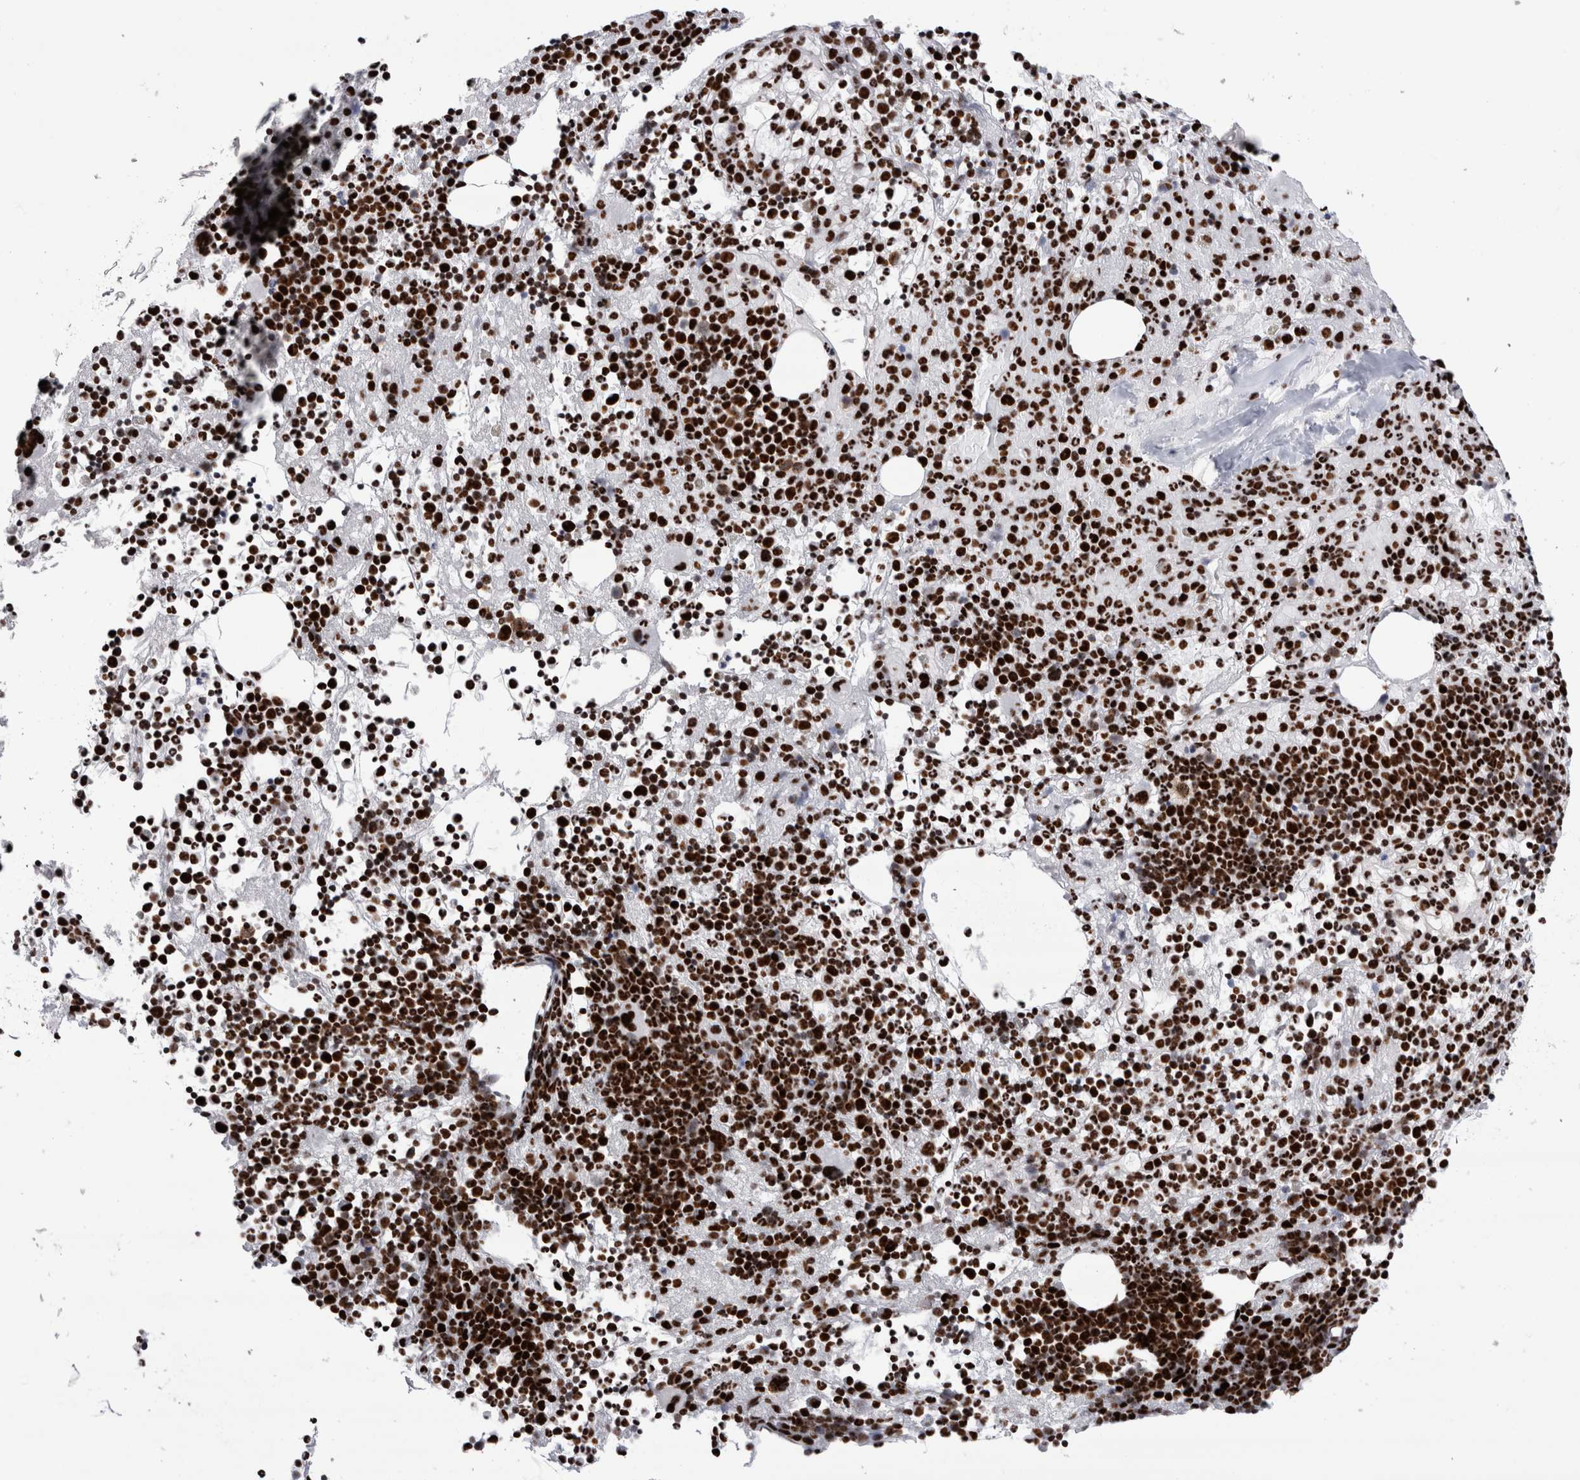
{"staining": {"intensity": "strong", "quantity": ">75%", "location": "nuclear"}, "tissue": "bone marrow", "cell_type": "Hematopoietic cells", "image_type": "normal", "snomed": [{"axis": "morphology", "description": "Normal tissue, NOS"}, {"axis": "morphology", "description": "Inflammation, NOS"}, {"axis": "topography", "description": "Bone marrow"}], "caption": "A histopathology image of bone marrow stained for a protein demonstrates strong nuclear brown staining in hematopoietic cells. (DAB (3,3'-diaminobenzidine) IHC, brown staining for protein, blue staining for nuclei).", "gene": "RBM6", "patient": {"sex": "male", "age": 1}}